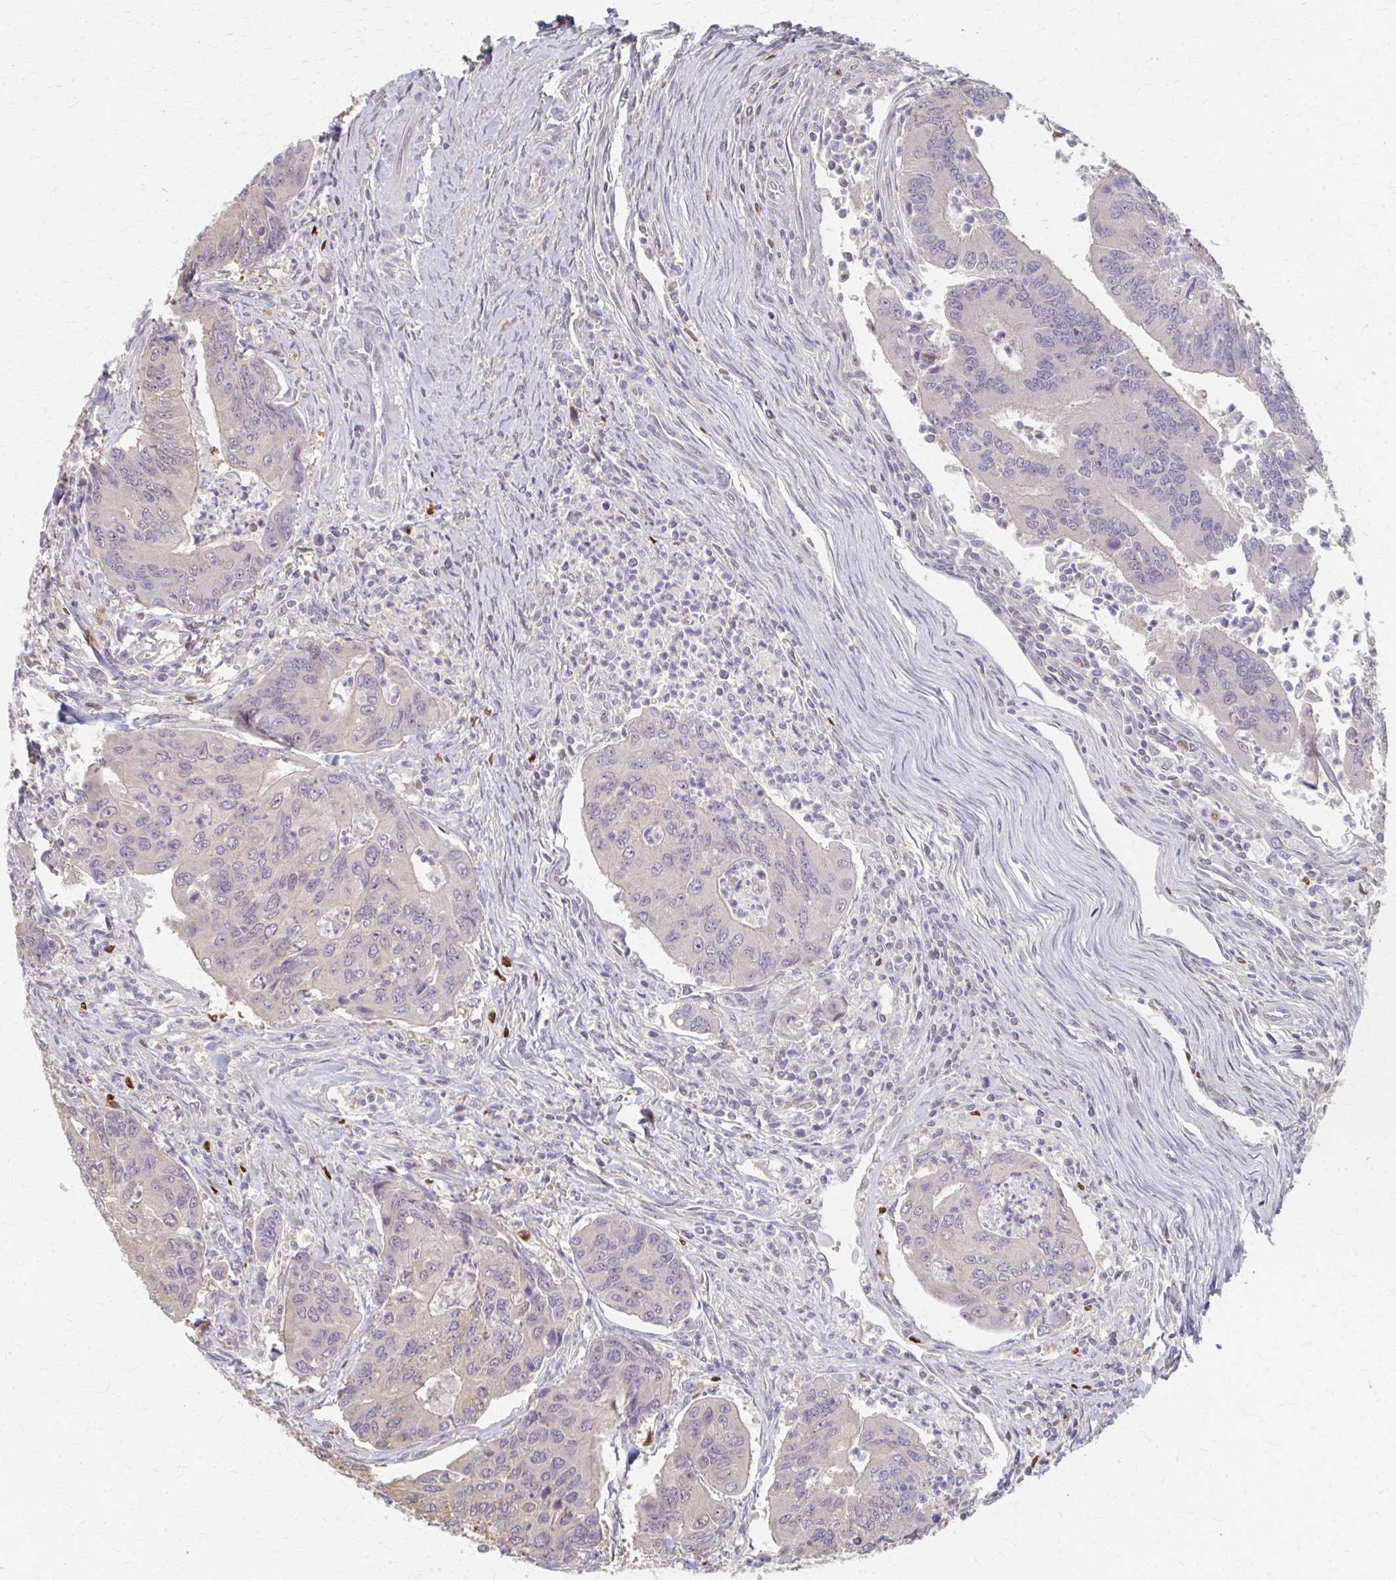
{"staining": {"intensity": "negative", "quantity": "none", "location": "none"}, "tissue": "colorectal cancer", "cell_type": "Tumor cells", "image_type": "cancer", "snomed": [{"axis": "morphology", "description": "Adenocarcinoma, NOS"}, {"axis": "topography", "description": "Colon"}], "caption": "Colorectal adenocarcinoma was stained to show a protein in brown. There is no significant expression in tumor cells.", "gene": "RABGAP1L", "patient": {"sex": "female", "age": 67}}